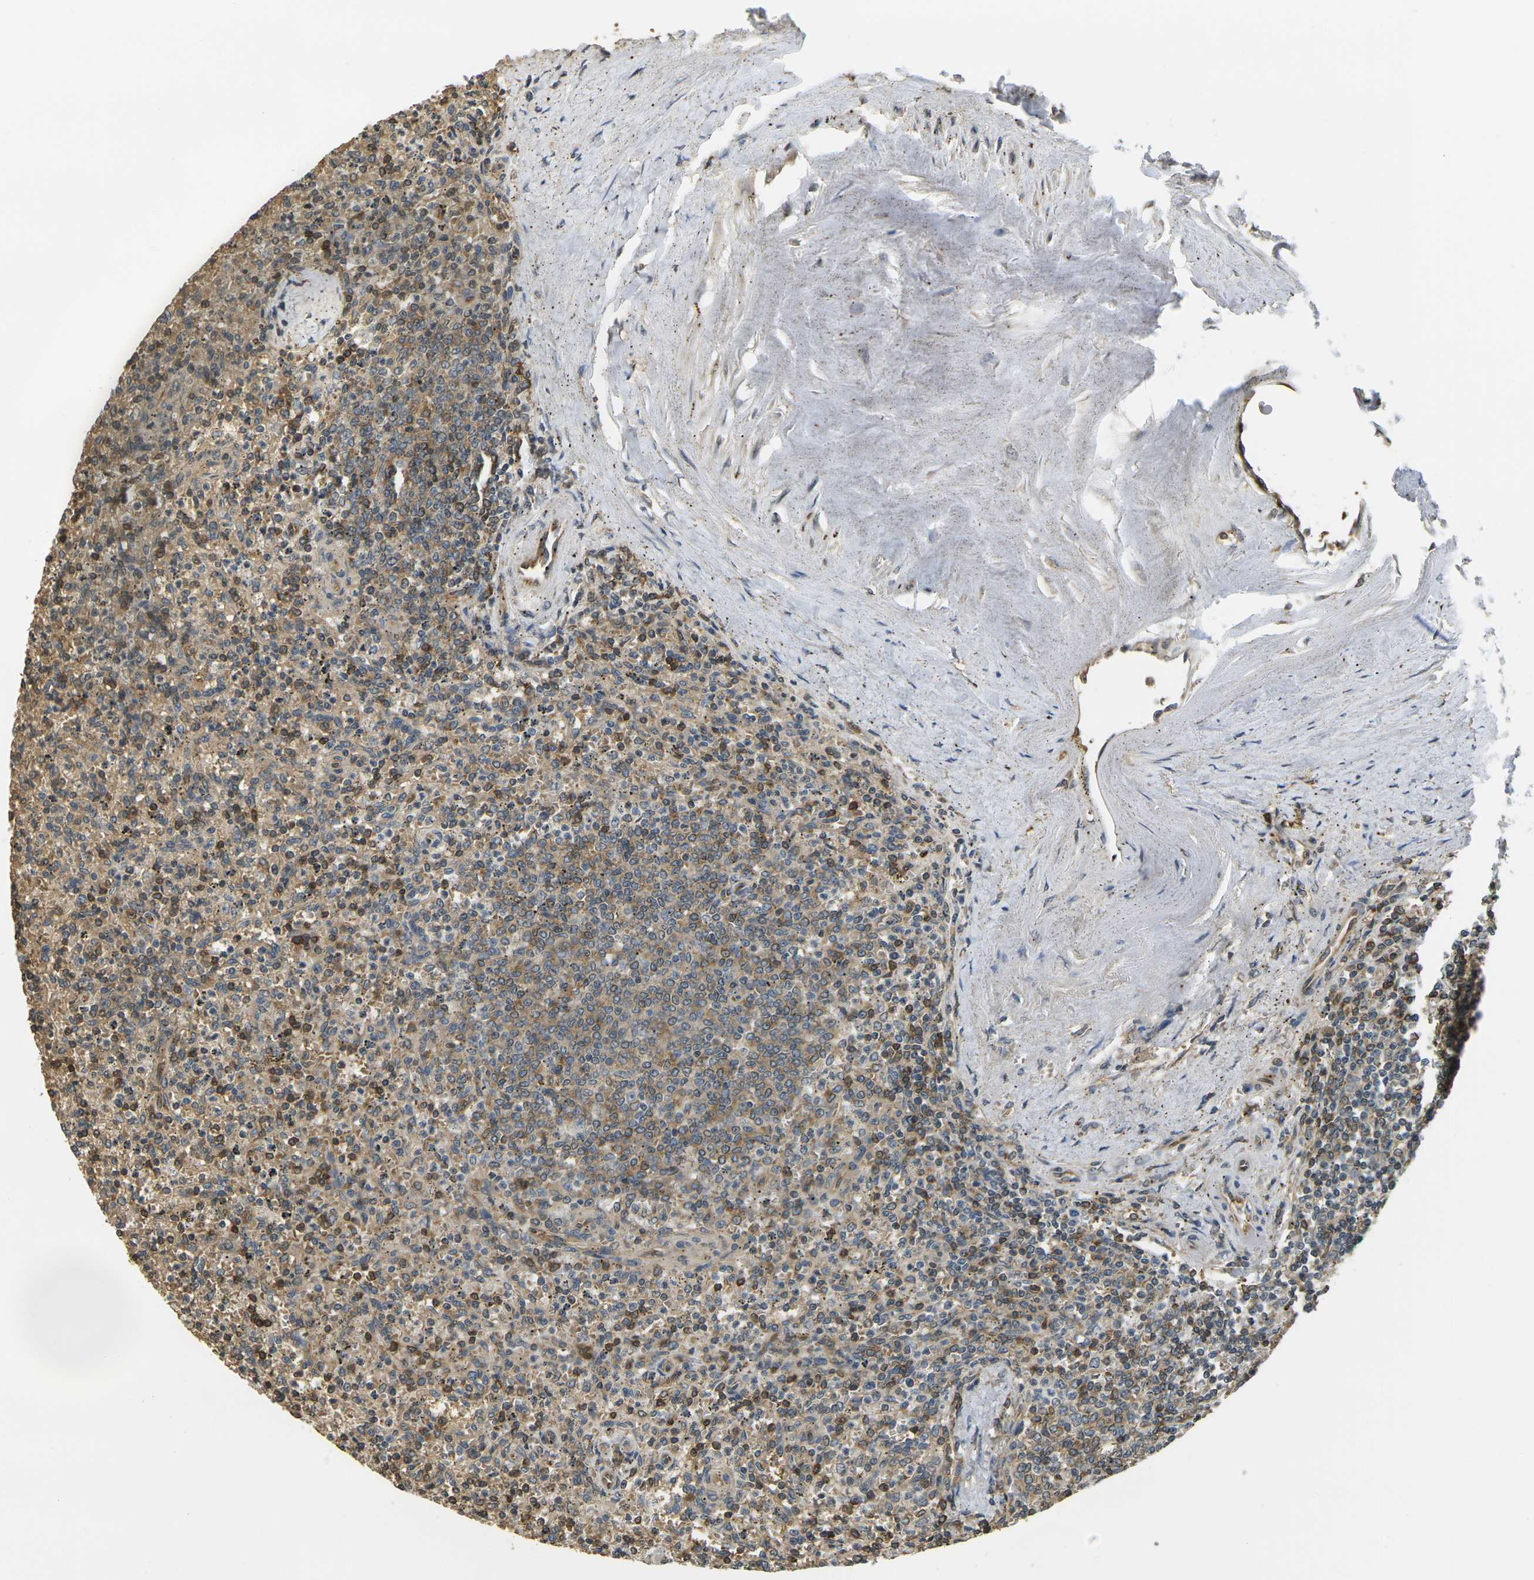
{"staining": {"intensity": "weak", "quantity": "25%-75%", "location": "cytoplasmic/membranous"}, "tissue": "spleen", "cell_type": "Cells in red pulp", "image_type": "normal", "snomed": [{"axis": "morphology", "description": "Normal tissue, NOS"}, {"axis": "topography", "description": "Spleen"}], "caption": "Immunohistochemistry (IHC) (DAB) staining of normal human spleen displays weak cytoplasmic/membranous protein staining in approximately 25%-75% of cells in red pulp.", "gene": "CAST", "patient": {"sex": "male", "age": 72}}